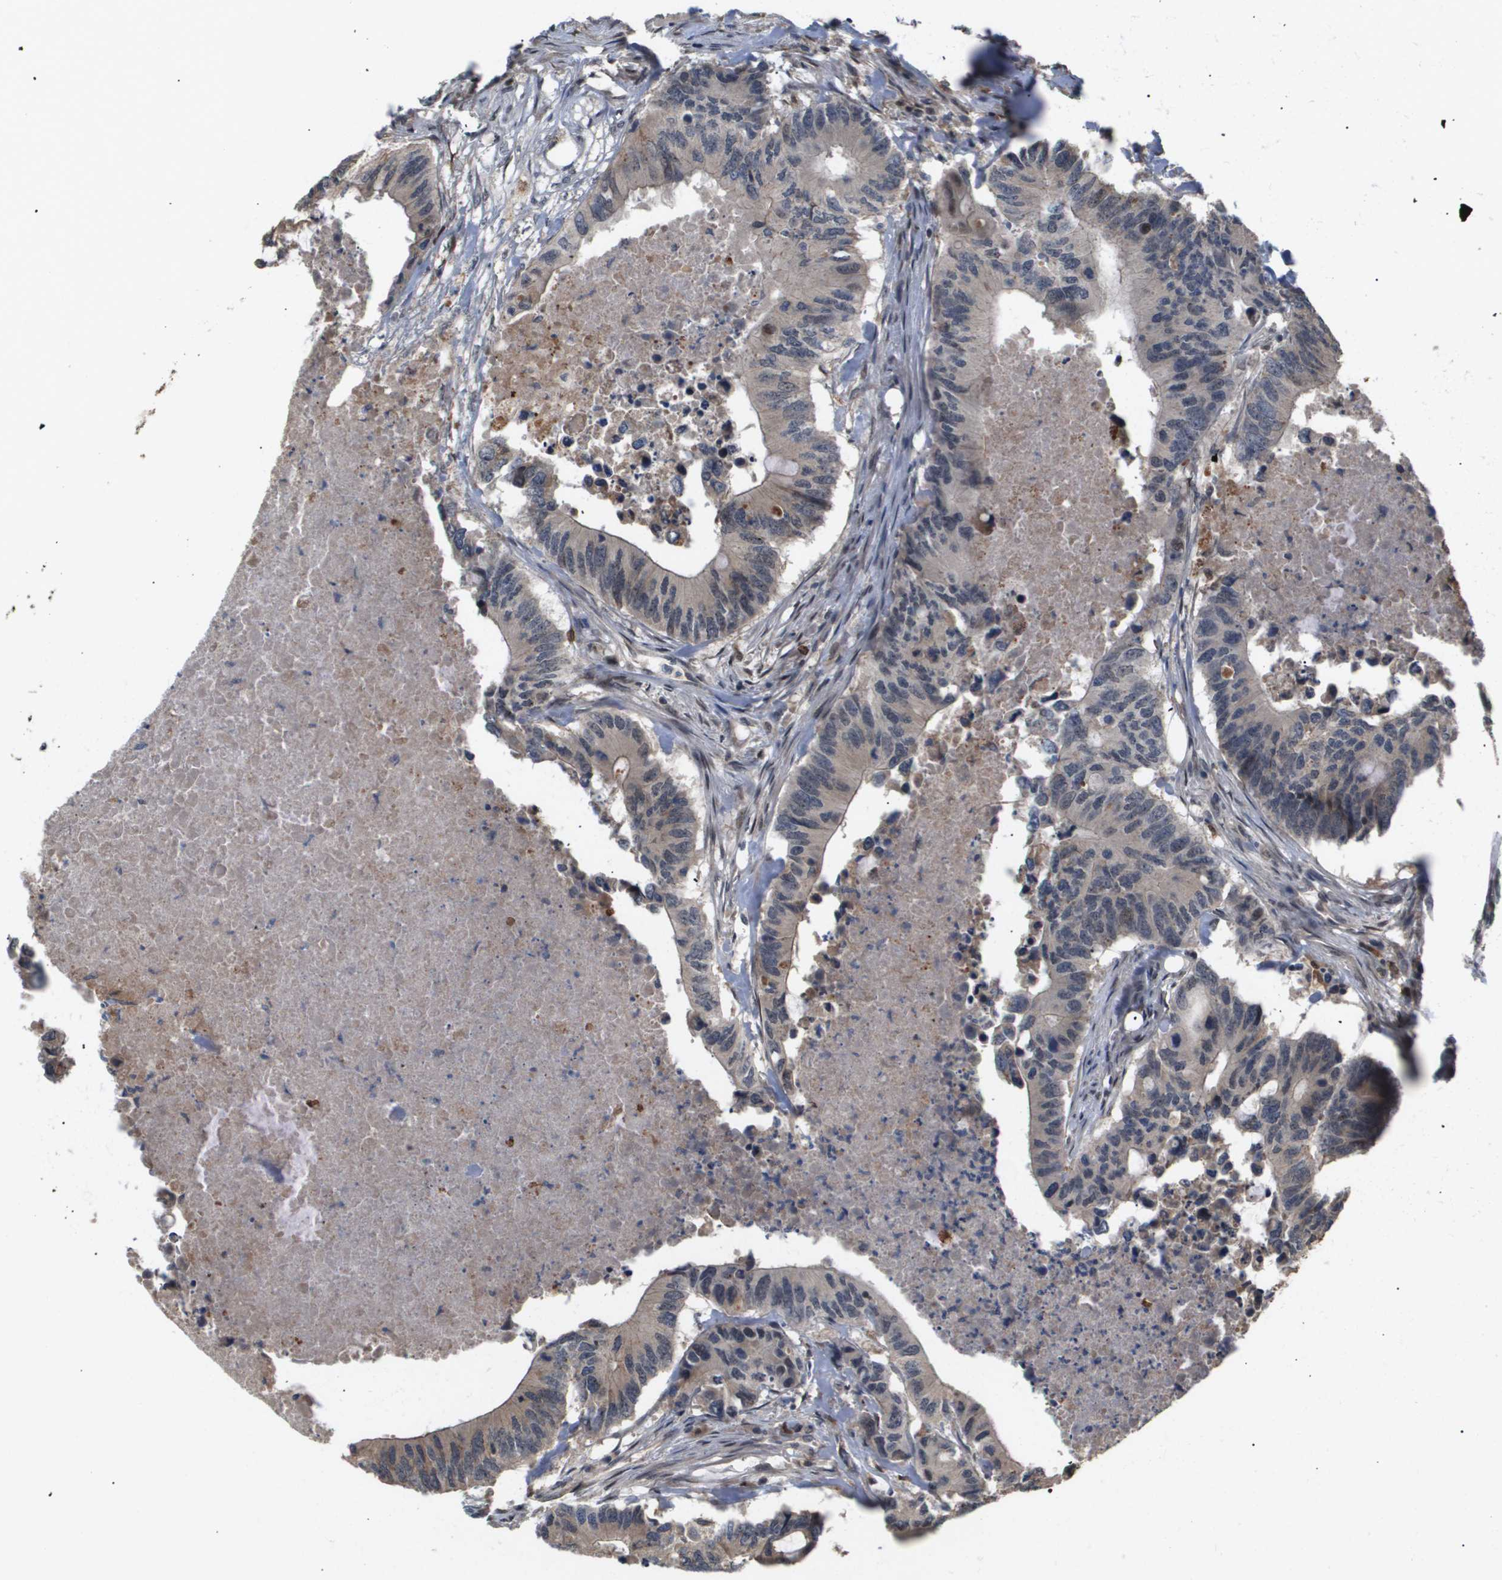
{"staining": {"intensity": "weak", "quantity": "<25%", "location": "nuclear"}, "tissue": "colorectal cancer", "cell_type": "Tumor cells", "image_type": "cancer", "snomed": [{"axis": "morphology", "description": "Adenocarcinoma, NOS"}, {"axis": "topography", "description": "Colon"}], "caption": "Immunohistochemical staining of human colorectal cancer exhibits no significant staining in tumor cells.", "gene": "PDGFB", "patient": {"sex": "male", "age": 71}}